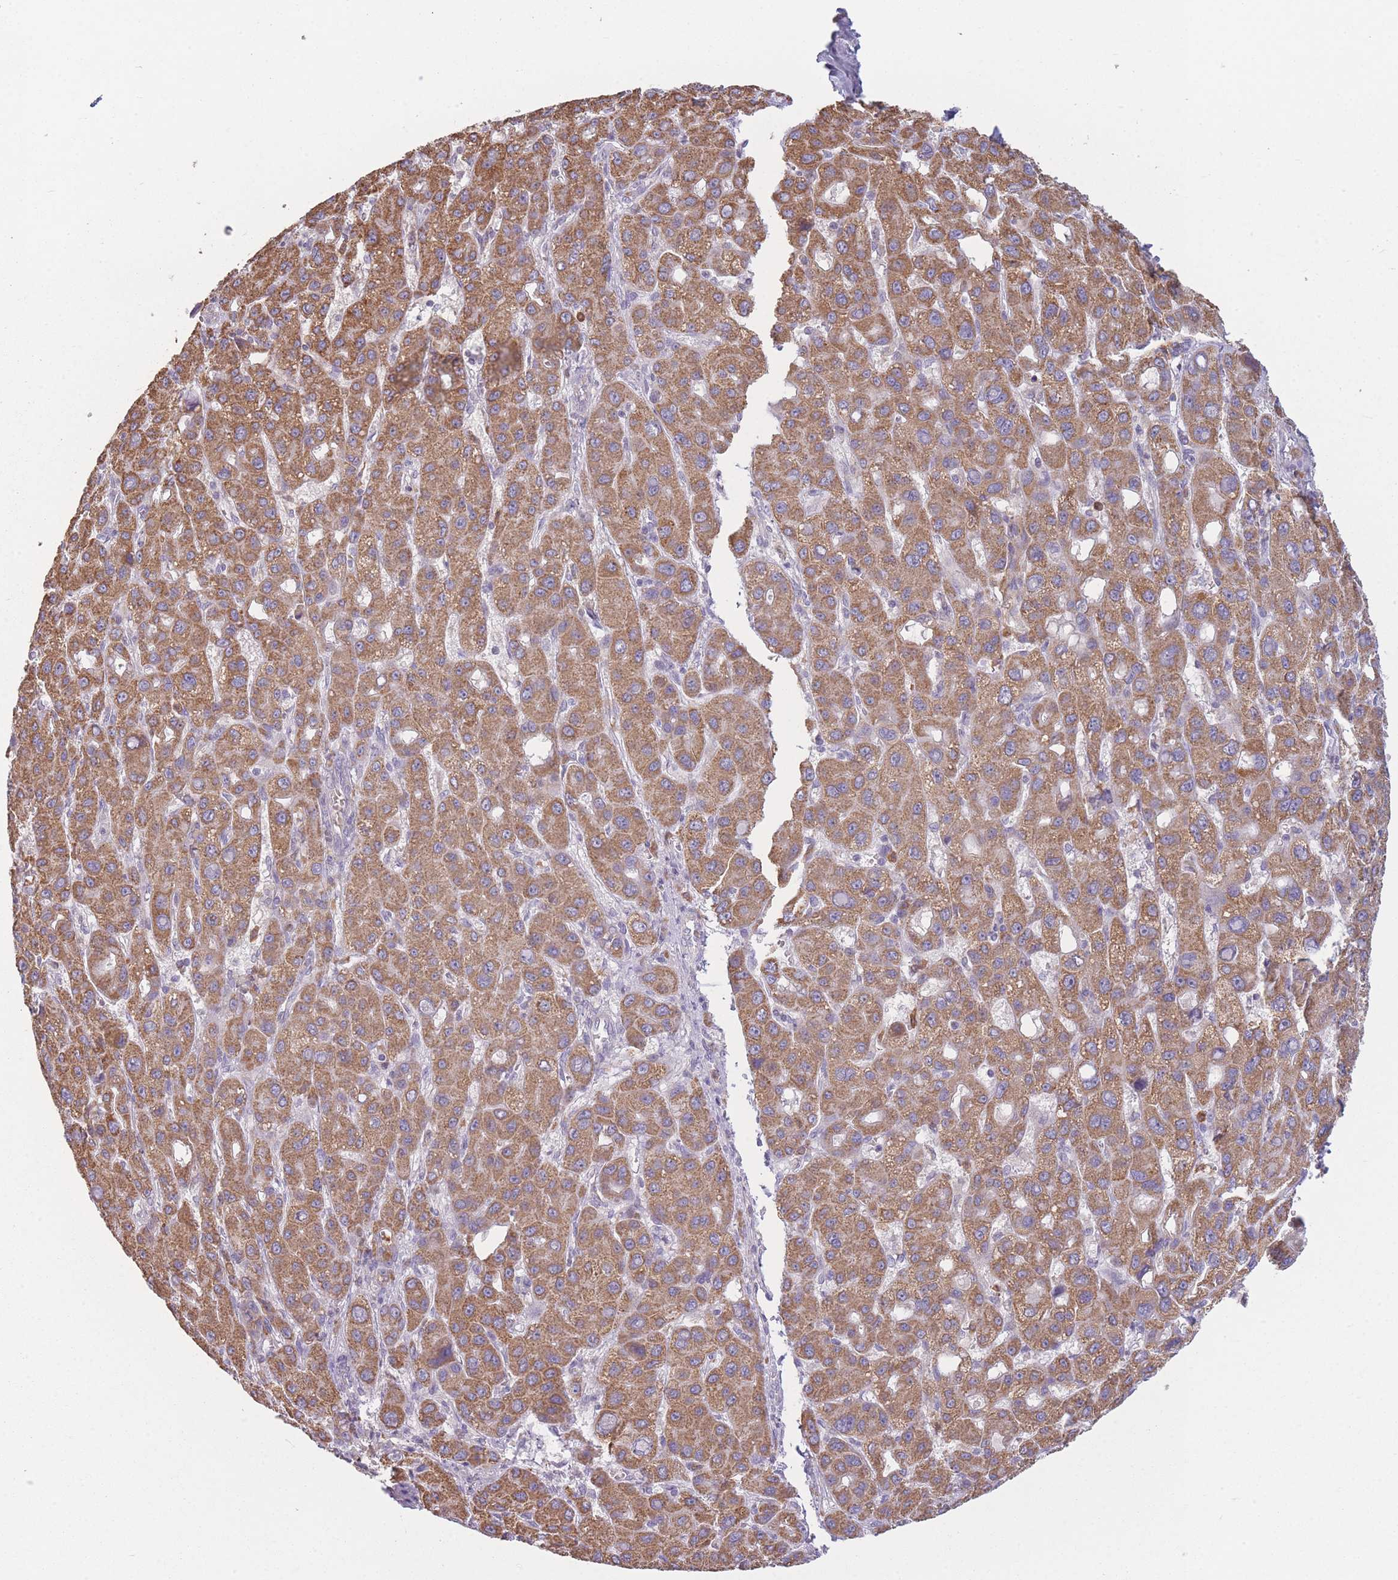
{"staining": {"intensity": "moderate", "quantity": ">75%", "location": "cytoplasmic/membranous"}, "tissue": "liver cancer", "cell_type": "Tumor cells", "image_type": "cancer", "snomed": [{"axis": "morphology", "description": "Carcinoma, Hepatocellular, NOS"}, {"axis": "topography", "description": "Liver"}], "caption": "Brown immunohistochemical staining in liver hepatocellular carcinoma displays moderate cytoplasmic/membranous positivity in about >75% of tumor cells.", "gene": "PRAM1", "patient": {"sex": "male", "age": 55}}